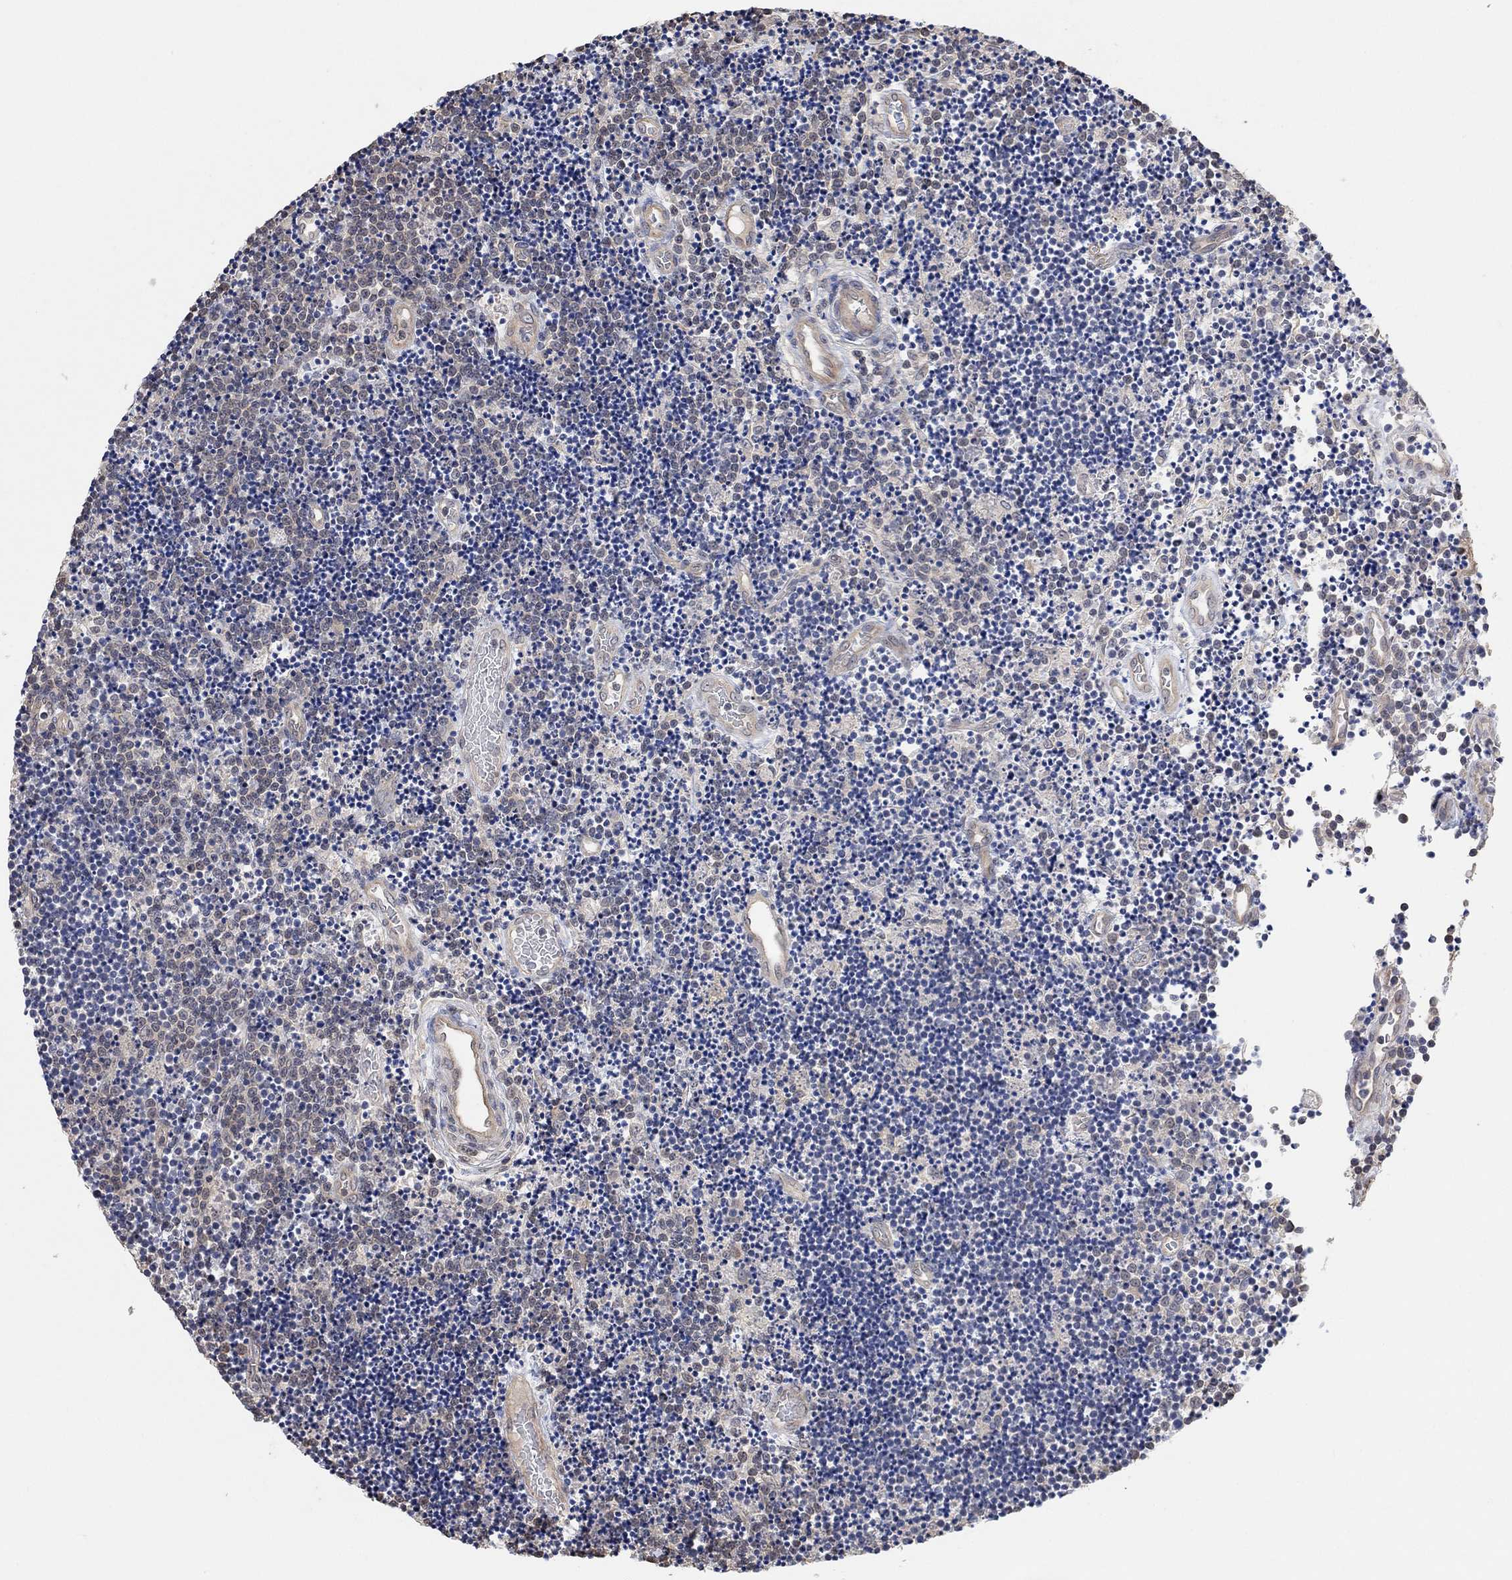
{"staining": {"intensity": "negative", "quantity": "none", "location": "none"}, "tissue": "lymphoma", "cell_type": "Tumor cells", "image_type": "cancer", "snomed": [{"axis": "morphology", "description": "Malignant lymphoma, non-Hodgkin's type, Low grade"}, {"axis": "topography", "description": "Brain"}], "caption": "Immunohistochemistry (IHC) histopathology image of neoplastic tissue: human malignant lymphoma, non-Hodgkin's type (low-grade) stained with DAB (3,3'-diaminobenzidine) demonstrates no significant protein expression in tumor cells.", "gene": "UNC5B", "patient": {"sex": "female", "age": 66}}